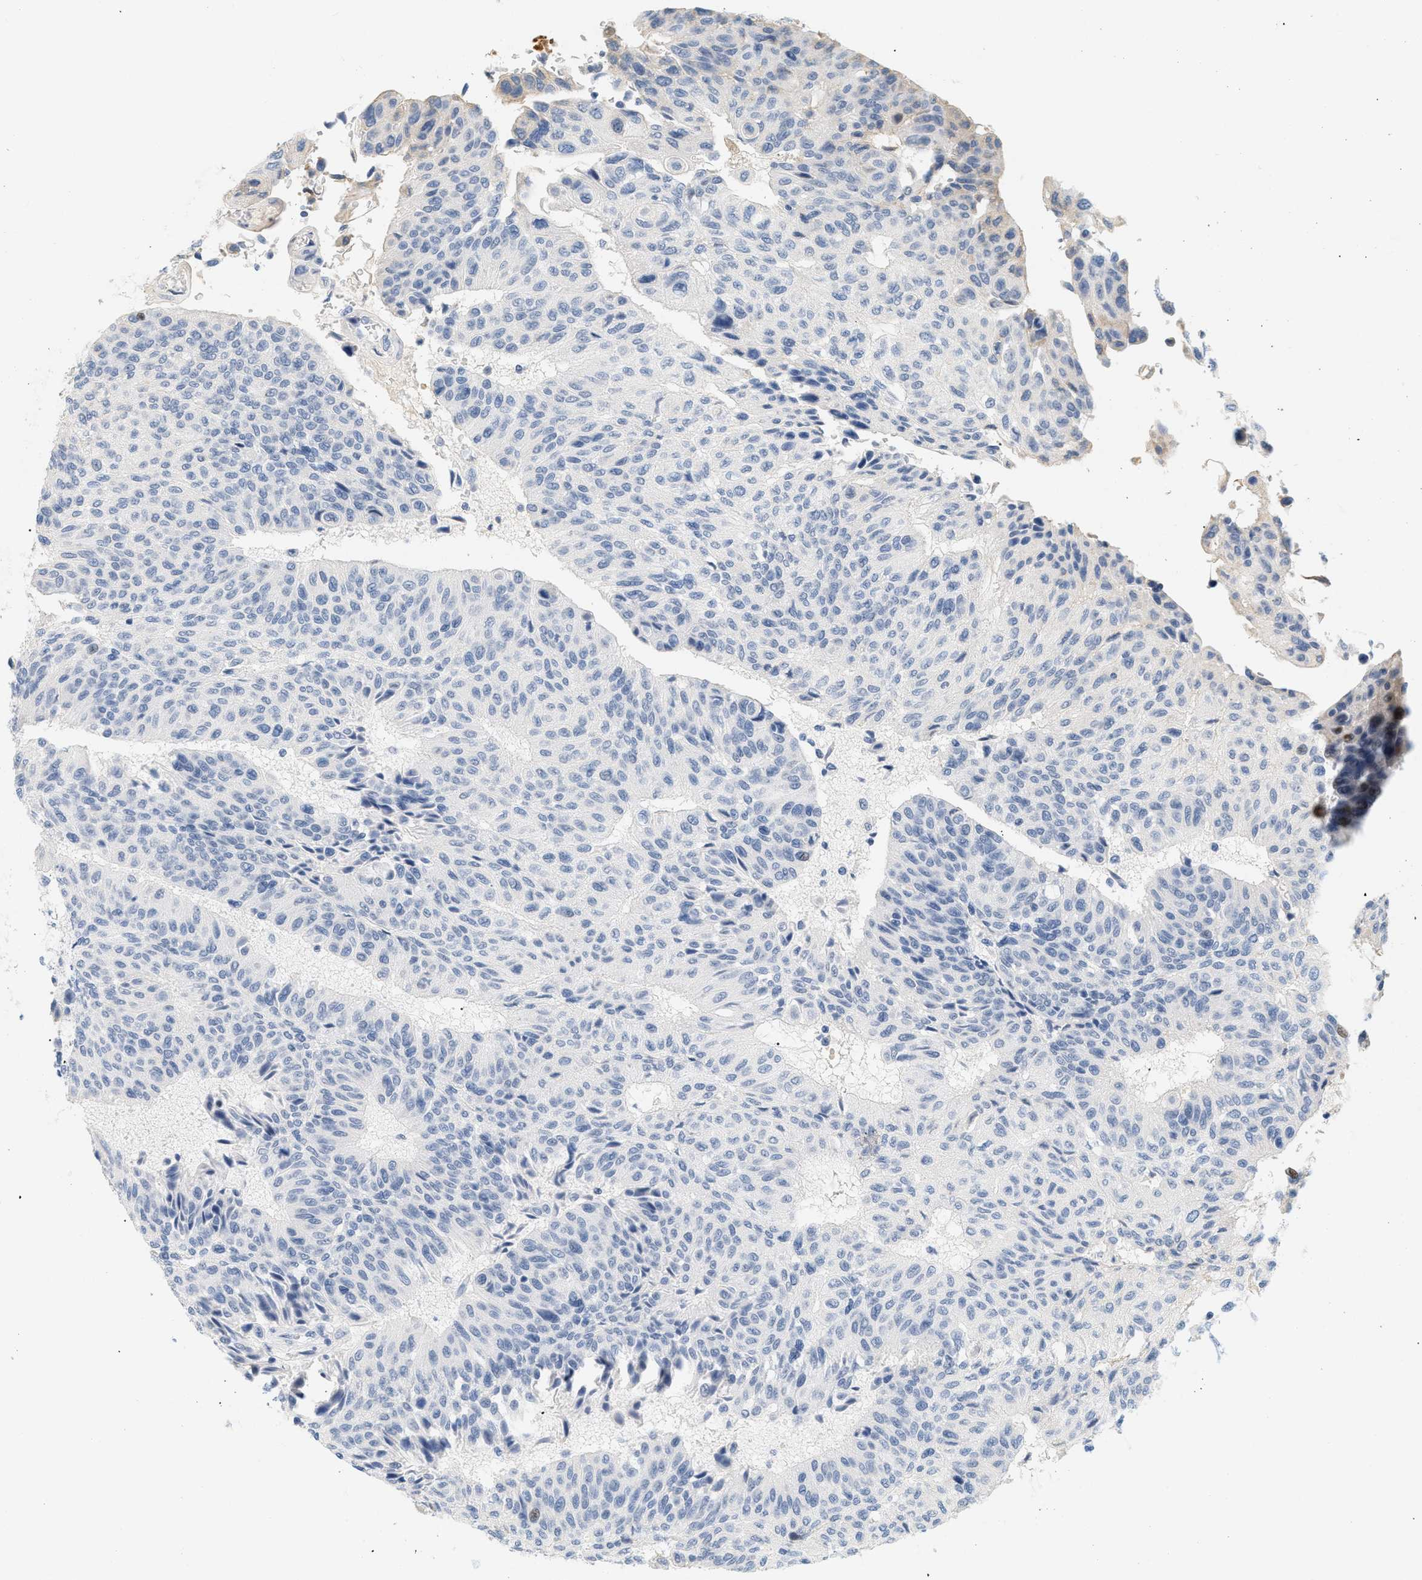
{"staining": {"intensity": "negative", "quantity": "none", "location": "none"}, "tissue": "urothelial cancer", "cell_type": "Tumor cells", "image_type": "cancer", "snomed": [{"axis": "morphology", "description": "Urothelial carcinoma, High grade"}, {"axis": "topography", "description": "Urinary bladder"}], "caption": "Histopathology image shows no protein staining in tumor cells of urothelial cancer tissue.", "gene": "CFH", "patient": {"sex": "male", "age": 66}}